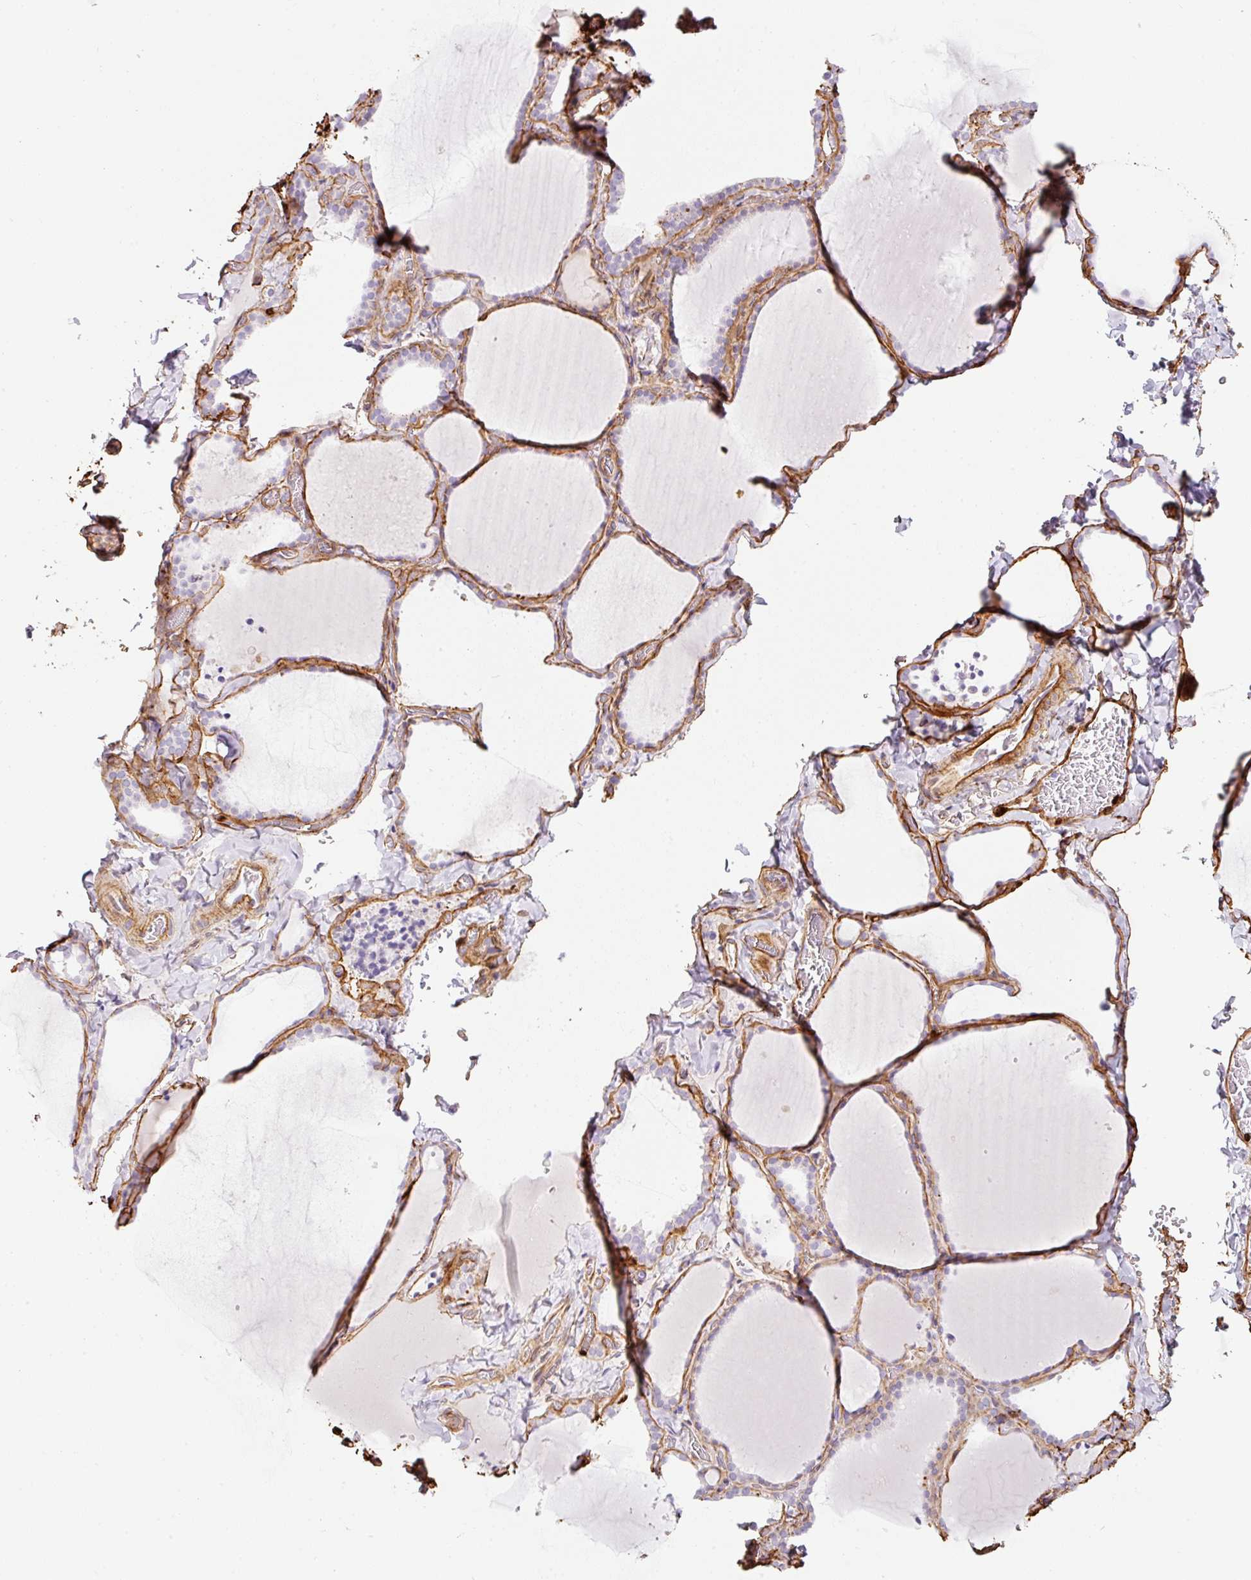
{"staining": {"intensity": "negative", "quantity": "none", "location": "none"}, "tissue": "thyroid gland", "cell_type": "Glandular cells", "image_type": "normal", "snomed": [{"axis": "morphology", "description": "Normal tissue, NOS"}, {"axis": "topography", "description": "Thyroid gland"}], "caption": "Image shows no protein expression in glandular cells of unremarkable thyroid gland.", "gene": "LOXL4", "patient": {"sex": "female", "age": 22}}